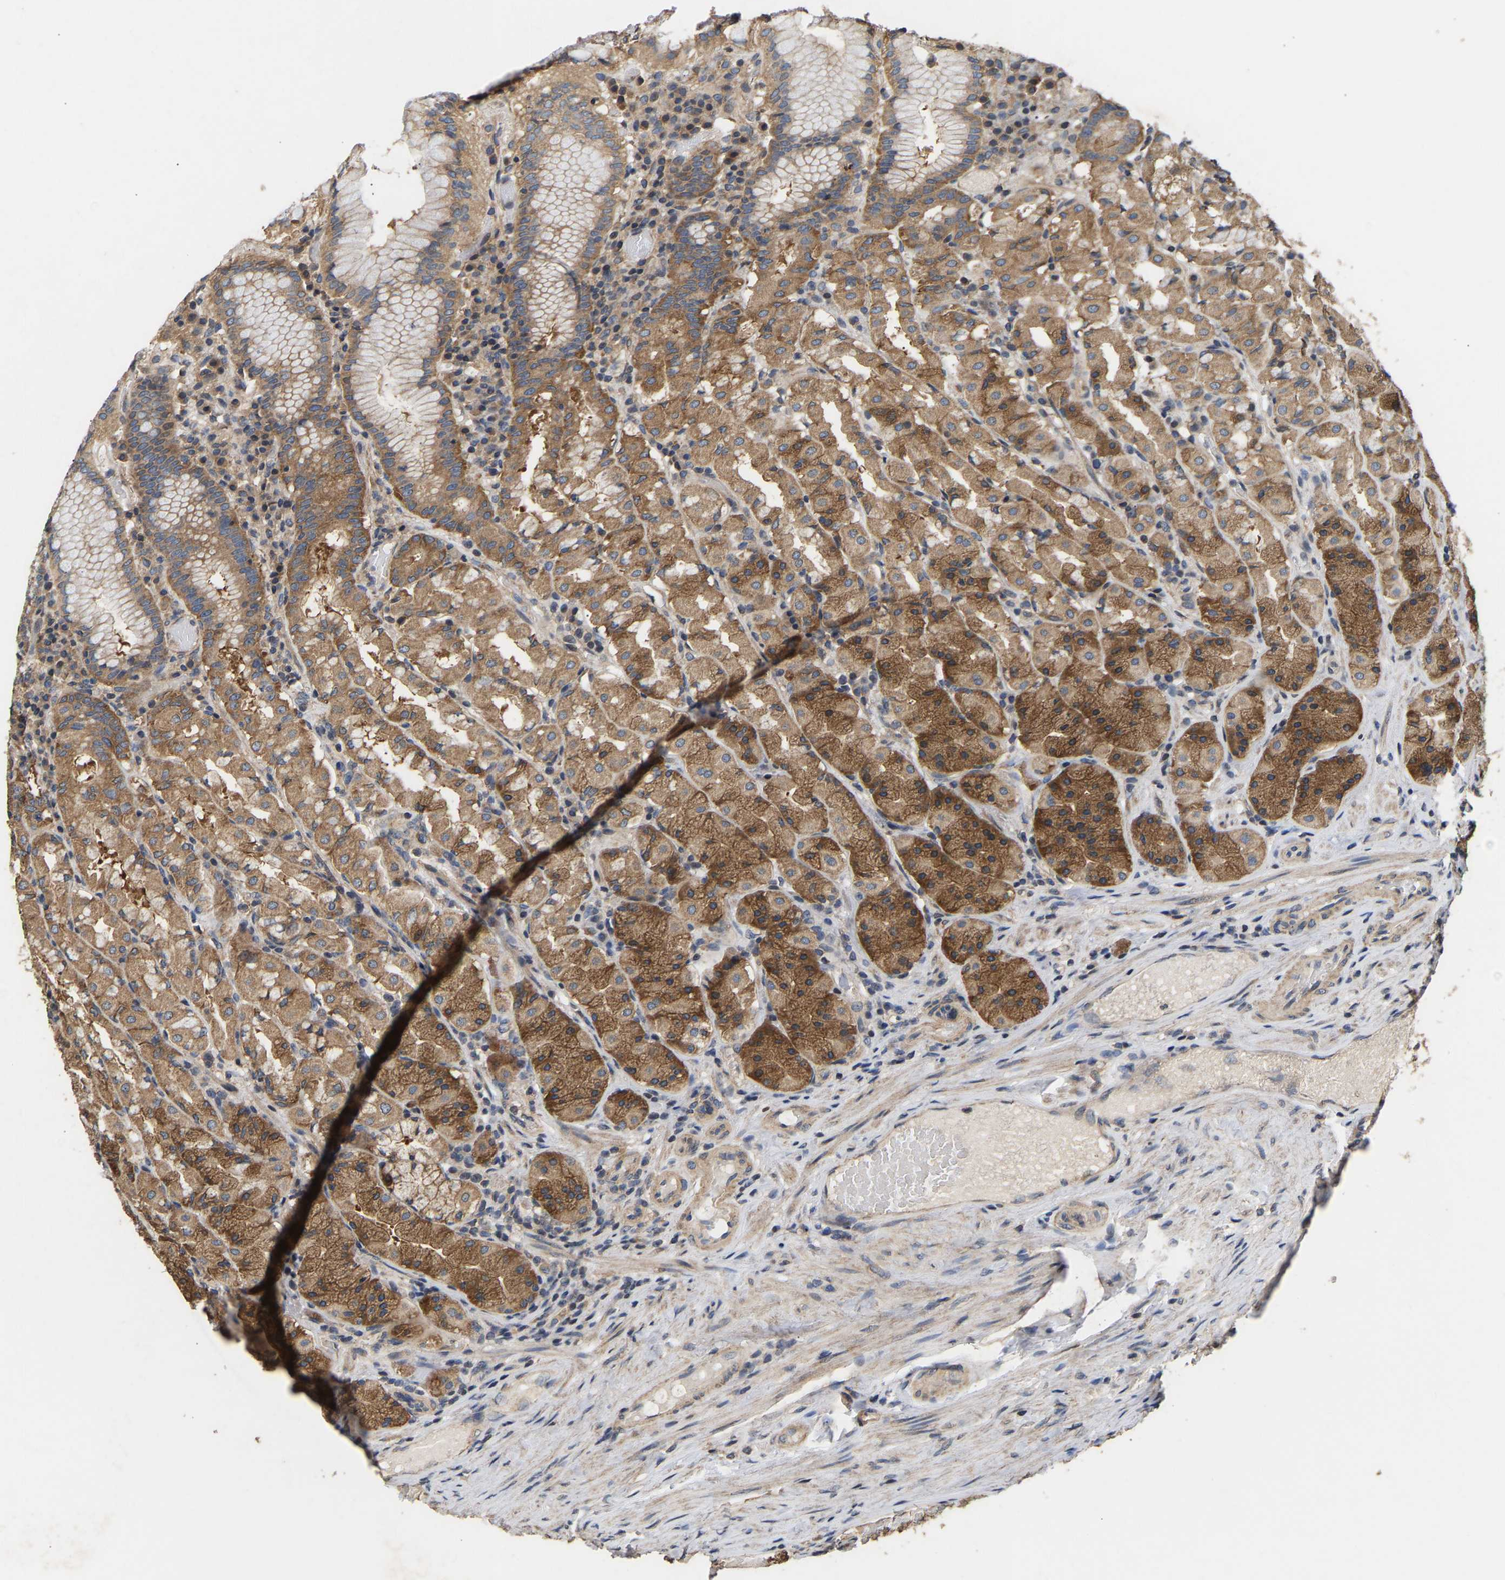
{"staining": {"intensity": "moderate", "quantity": ">75%", "location": "cytoplasmic/membranous"}, "tissue": "stomach", "cell_type": "Glandular cells", "image_type": "normal", "snomed": [{"axis": "morphology", "description": "Normal tissue, NOS"}, {"axis": "topography", "description": "Stomach"}, {"axis": "topography", "description": "Stomach, lower"}], "caption": "Stomach stained with a brown dye exhibits moderate cytoplasmic/membranous positive expression in about >75% of glandular cells.", "gene": "AIMP2", "patient": {"sex": "female", "age": 56}}